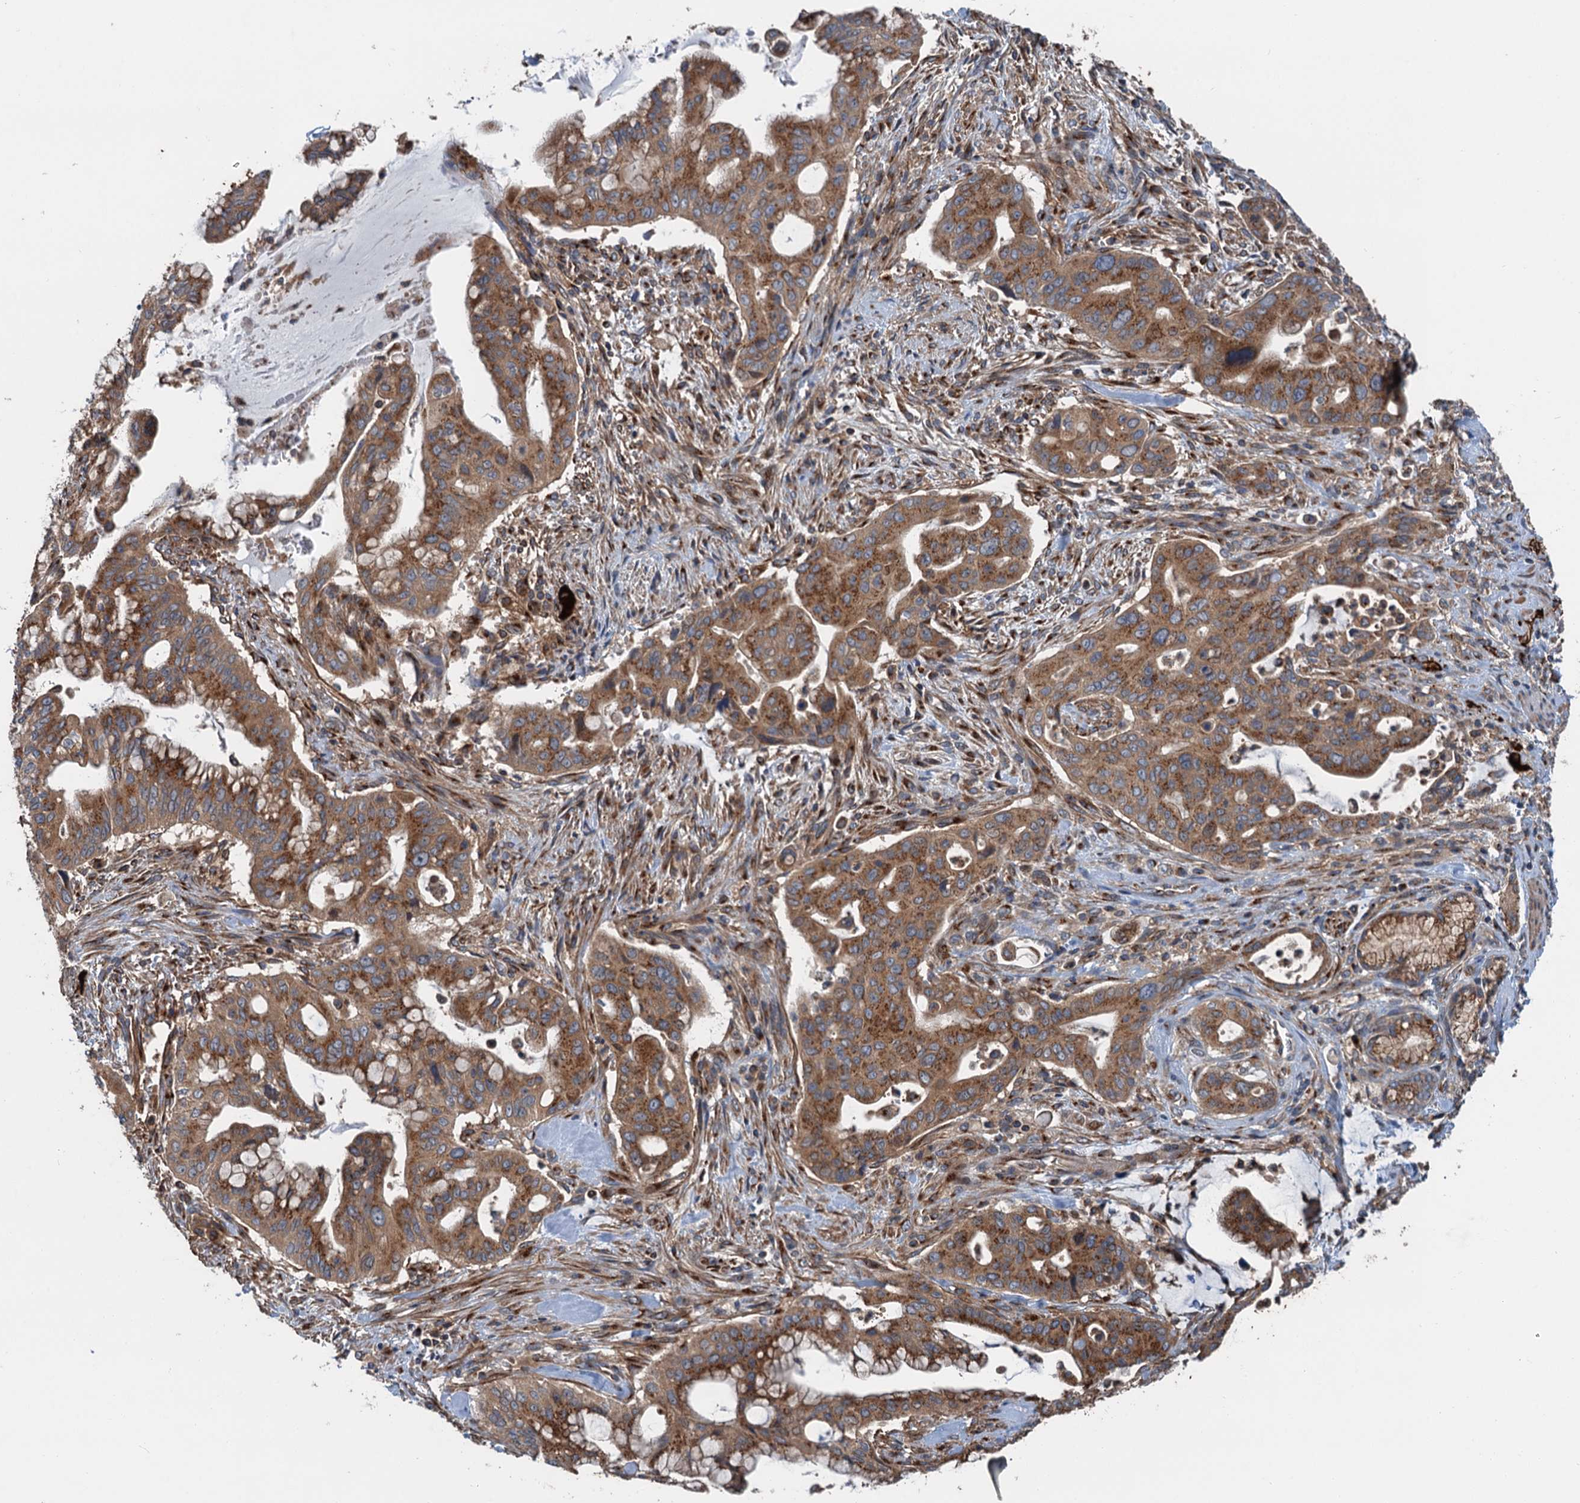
{"staining": {"intensity": "moderate", "quantity": ">75%", "location": "cytoplasmic/membranous"}, "tissue": "pancreatic cancer", "cell_type": "Tumor cells", "image_type": "cancer", "snomed": [{"axis": "morphology", "description": "Adenocarcinoma, NOS"}, {"axis": "topography", "description": "Pancreas"}], "caption": "Brown immunohistochemical staining in pancreatic cancer (adenocarcinoma) demonstrates moderate cytoplasmic/membranous staining in approximately >75% of tumor cells.", "gene": "ANKRD26", "patient": {"sex": "male", "age": 46}}